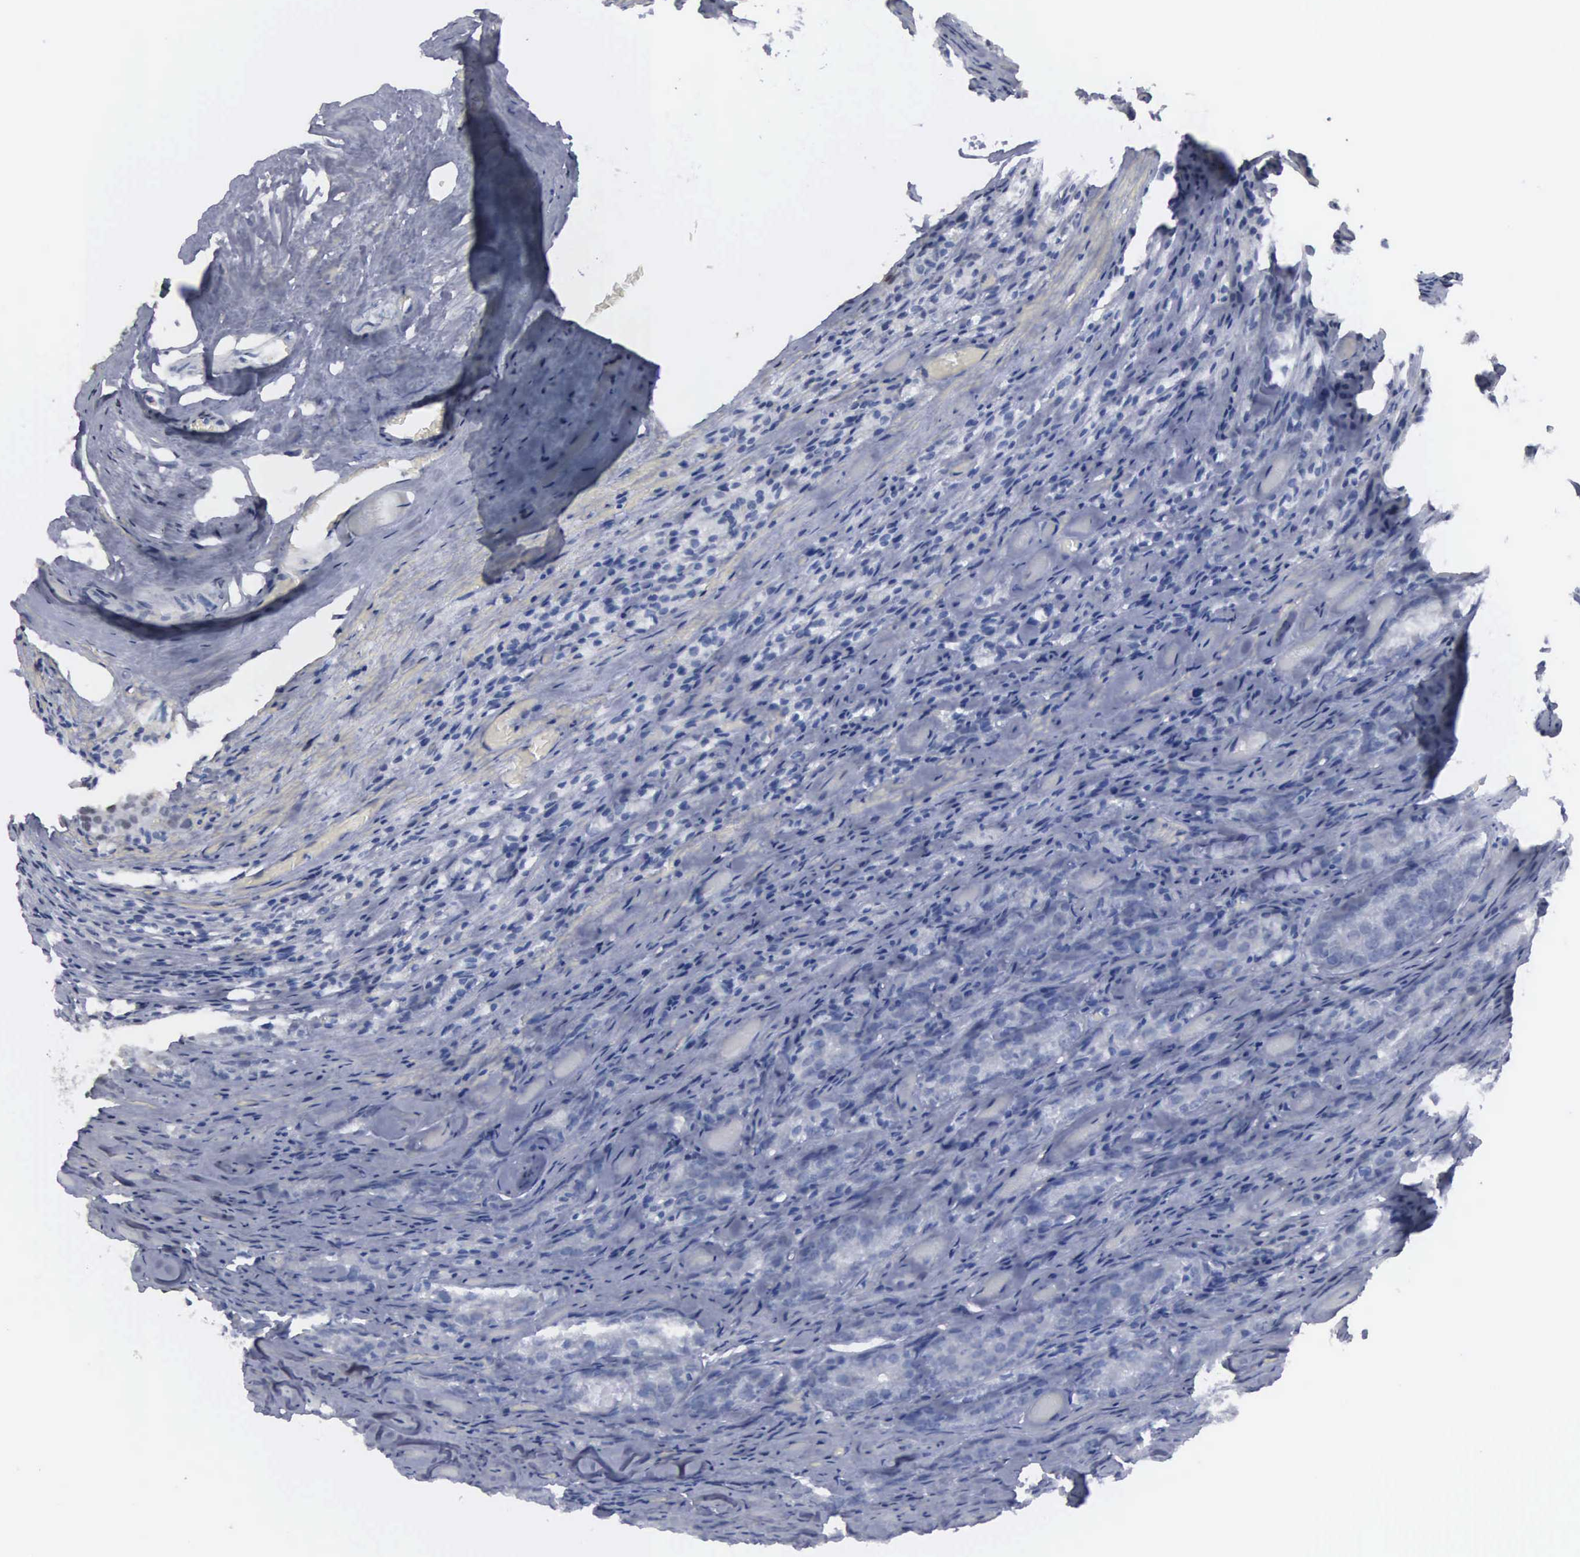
{"staining": {"intensity": "negative", "quantity": "none", "location": "none"}, "tissue": "prostate cancer", "cell_type": "Tumor cells", "image_type": "cancer", "snomed": [{"axis": "morphology", "description": "Adenocarcinoma, Medium grade"}, {"axis": "topography", "description": "Prostate"}], "caption": "Immunohistochemistry (IHC) of human medium-grade adenocarcinoma (prostate) shows no expression in tumor cells.", "gene": "UPB1", "patient": {"sex": "male", "age": 60}}